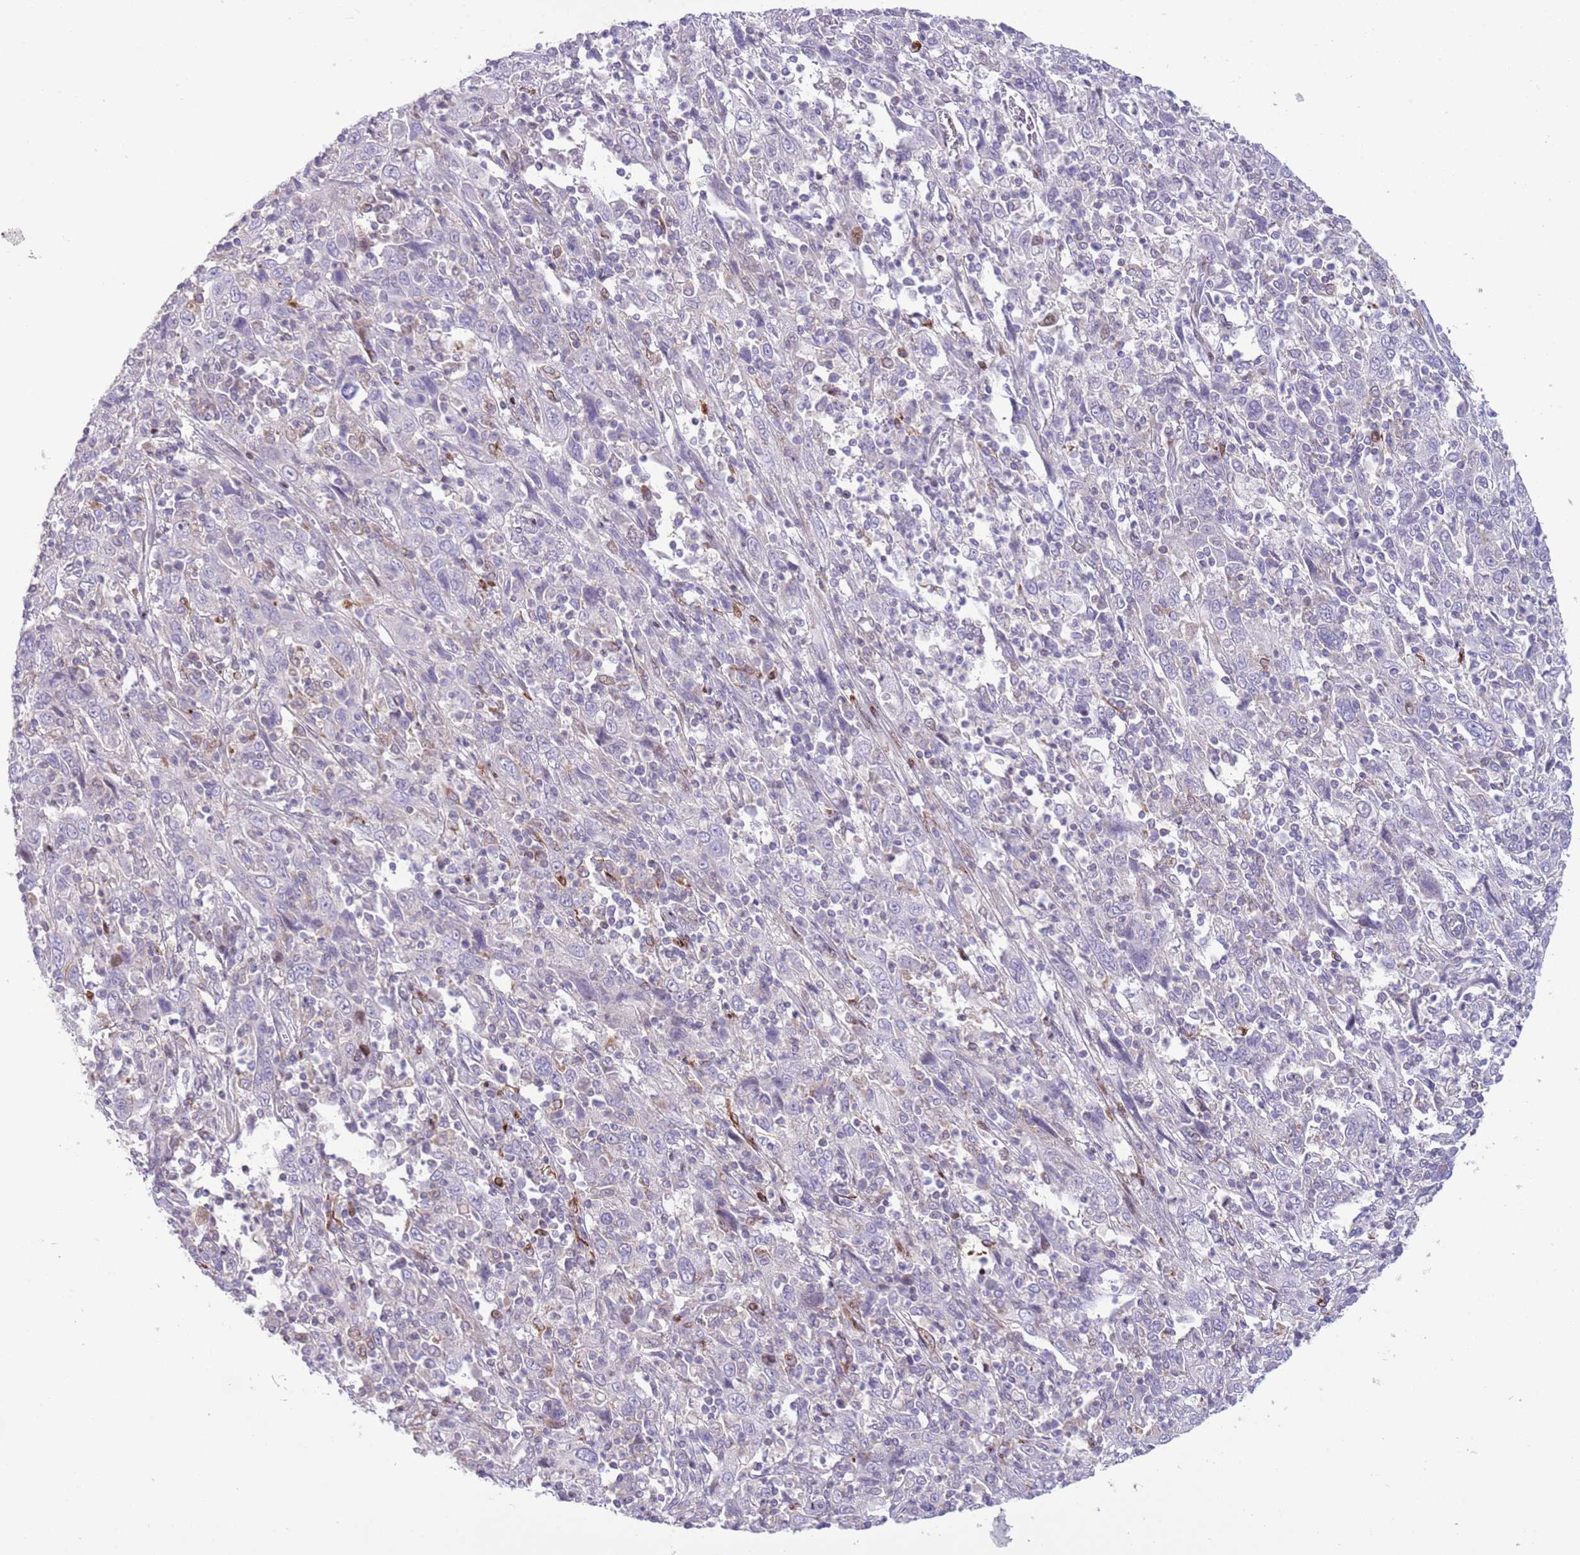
{"staining": {"intensity": "negative", "quantity": "none", "location": "none"}, "tissue": "cervical cancer", "cell_type": "Tumor cells", "image_type": "cancer", "snomed": [{"axis": "morphology", "description": "Squamous cell carcinoma, NOS"}, {"axis": "topography", "description": "Cervix"}], "caption": "Immunohistochemistry (IHC) micrograph of neoplastic tissue: human squamous cell carcinoma (cervical) stained with DAB demonstrates no significant protein expression in tumor cells.", "gene": "ANO8", "patient": {"sex": "female", "age": 46}}